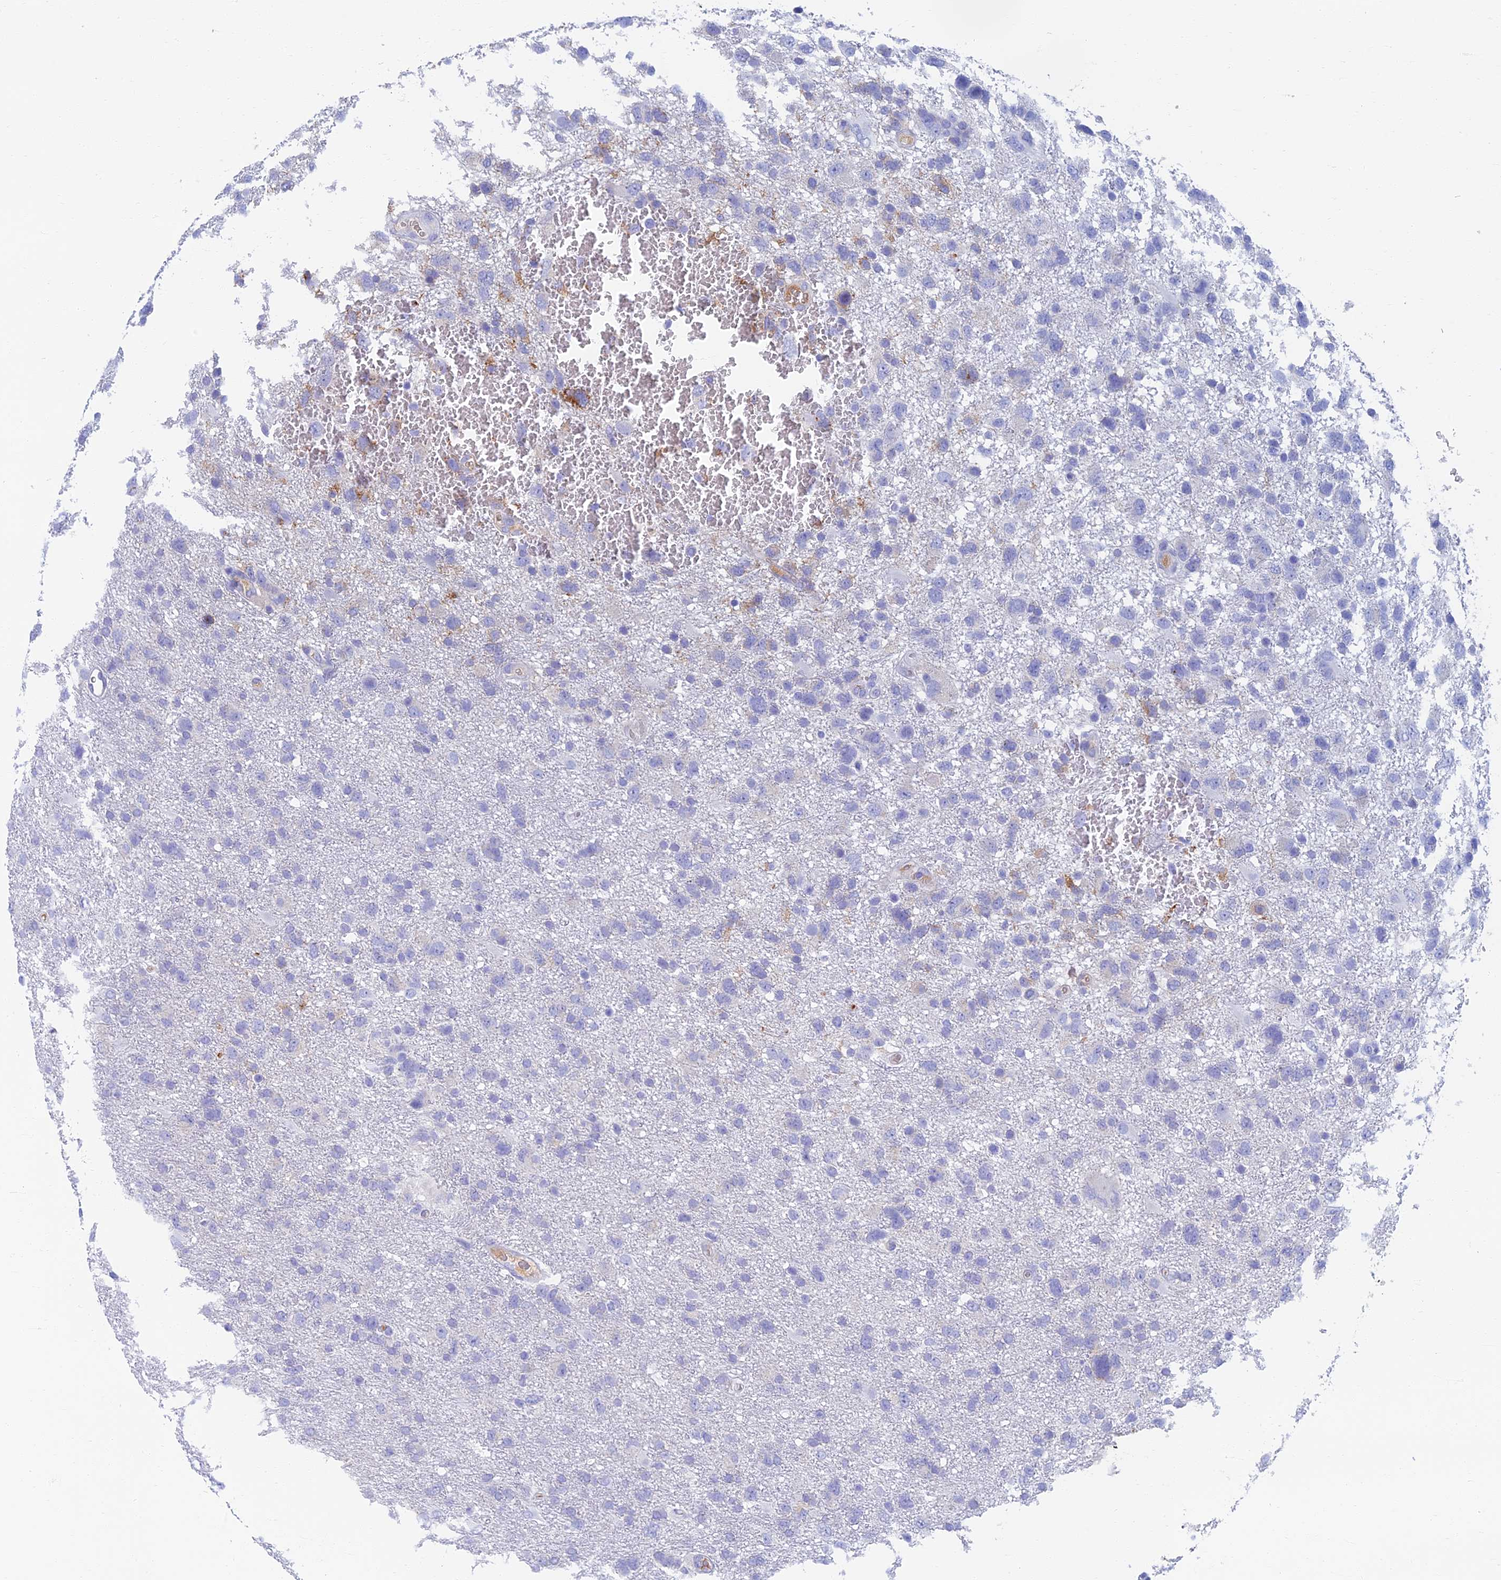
{"staining": {"intensity": "negative", "quantity": "none", "location": "none"}, "tissue": "glioma", "cell_type": "Tumor cells", "image_type": "cancer", "snomed": [{"axis": "morphology", "description": "Glioma, malignant, High grade"}, {"axis": "topography", "description": "Brain"}], "caption": "Micrograph shows no protein staining in tumor cells of glioma tissue. (DAB IHC, high magnification).", "gene": "ETFRF1", "patient": {"sex": "male", "age": 61}}